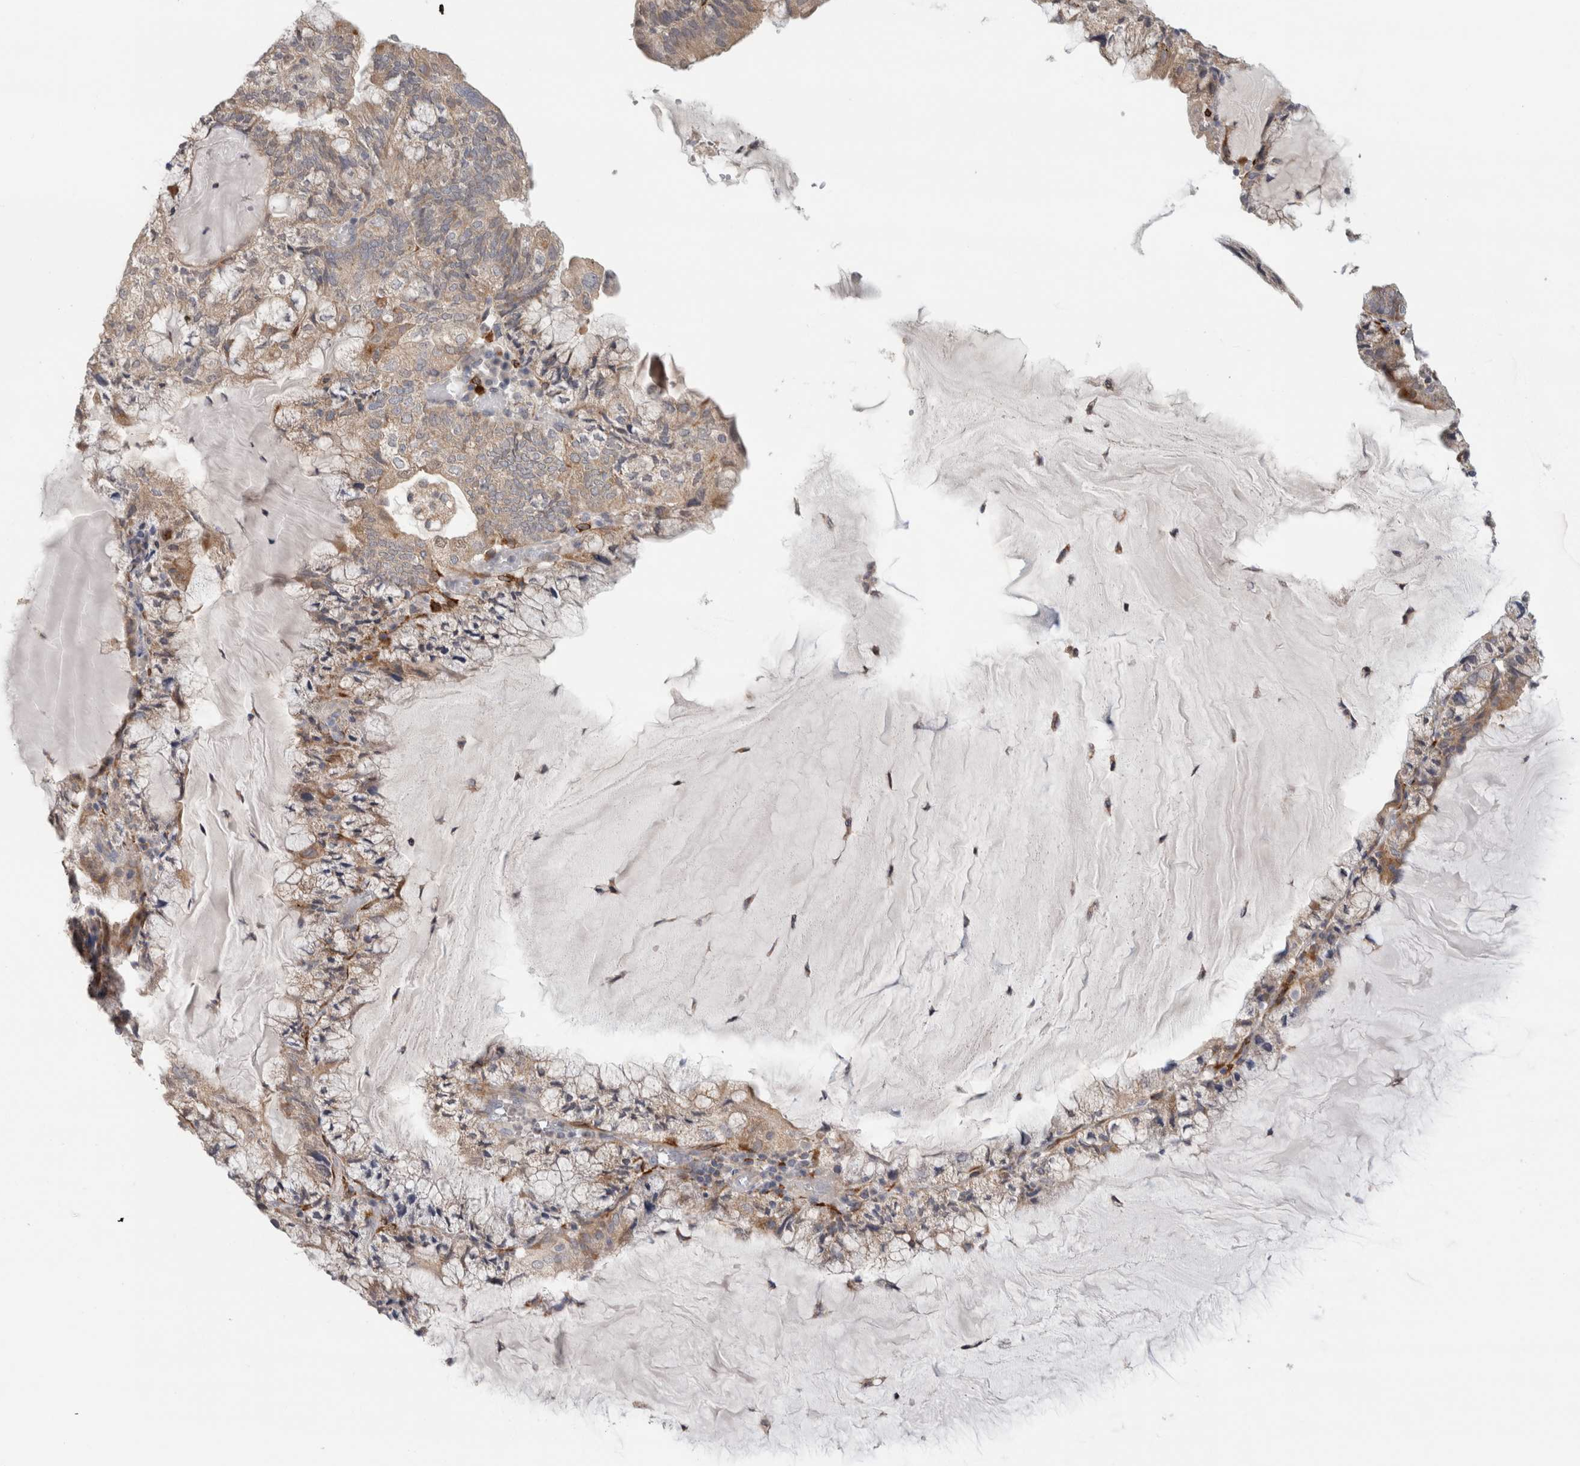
{"staining": {"intensity": "moderate", "quantity": ">75%", "location": "cytoplasmic/membranous"}, "tissue": "endometrial cancer", "cell_type": "Tumor cells", "image_type": "cancer", "snomed": [{"axis": "morphology", "description": "Adenocarcinoma, NOS"}, {"axis": "topography", "description": "Endometrium"}], "caption": "A brown stain shows moderate cytoplasmic/membranous staining of a protein in endometrial cancer (adenocarcinoma) tumor cells.", "gene": "RAB18", "patient": {"sex": "female", "age": 81}}